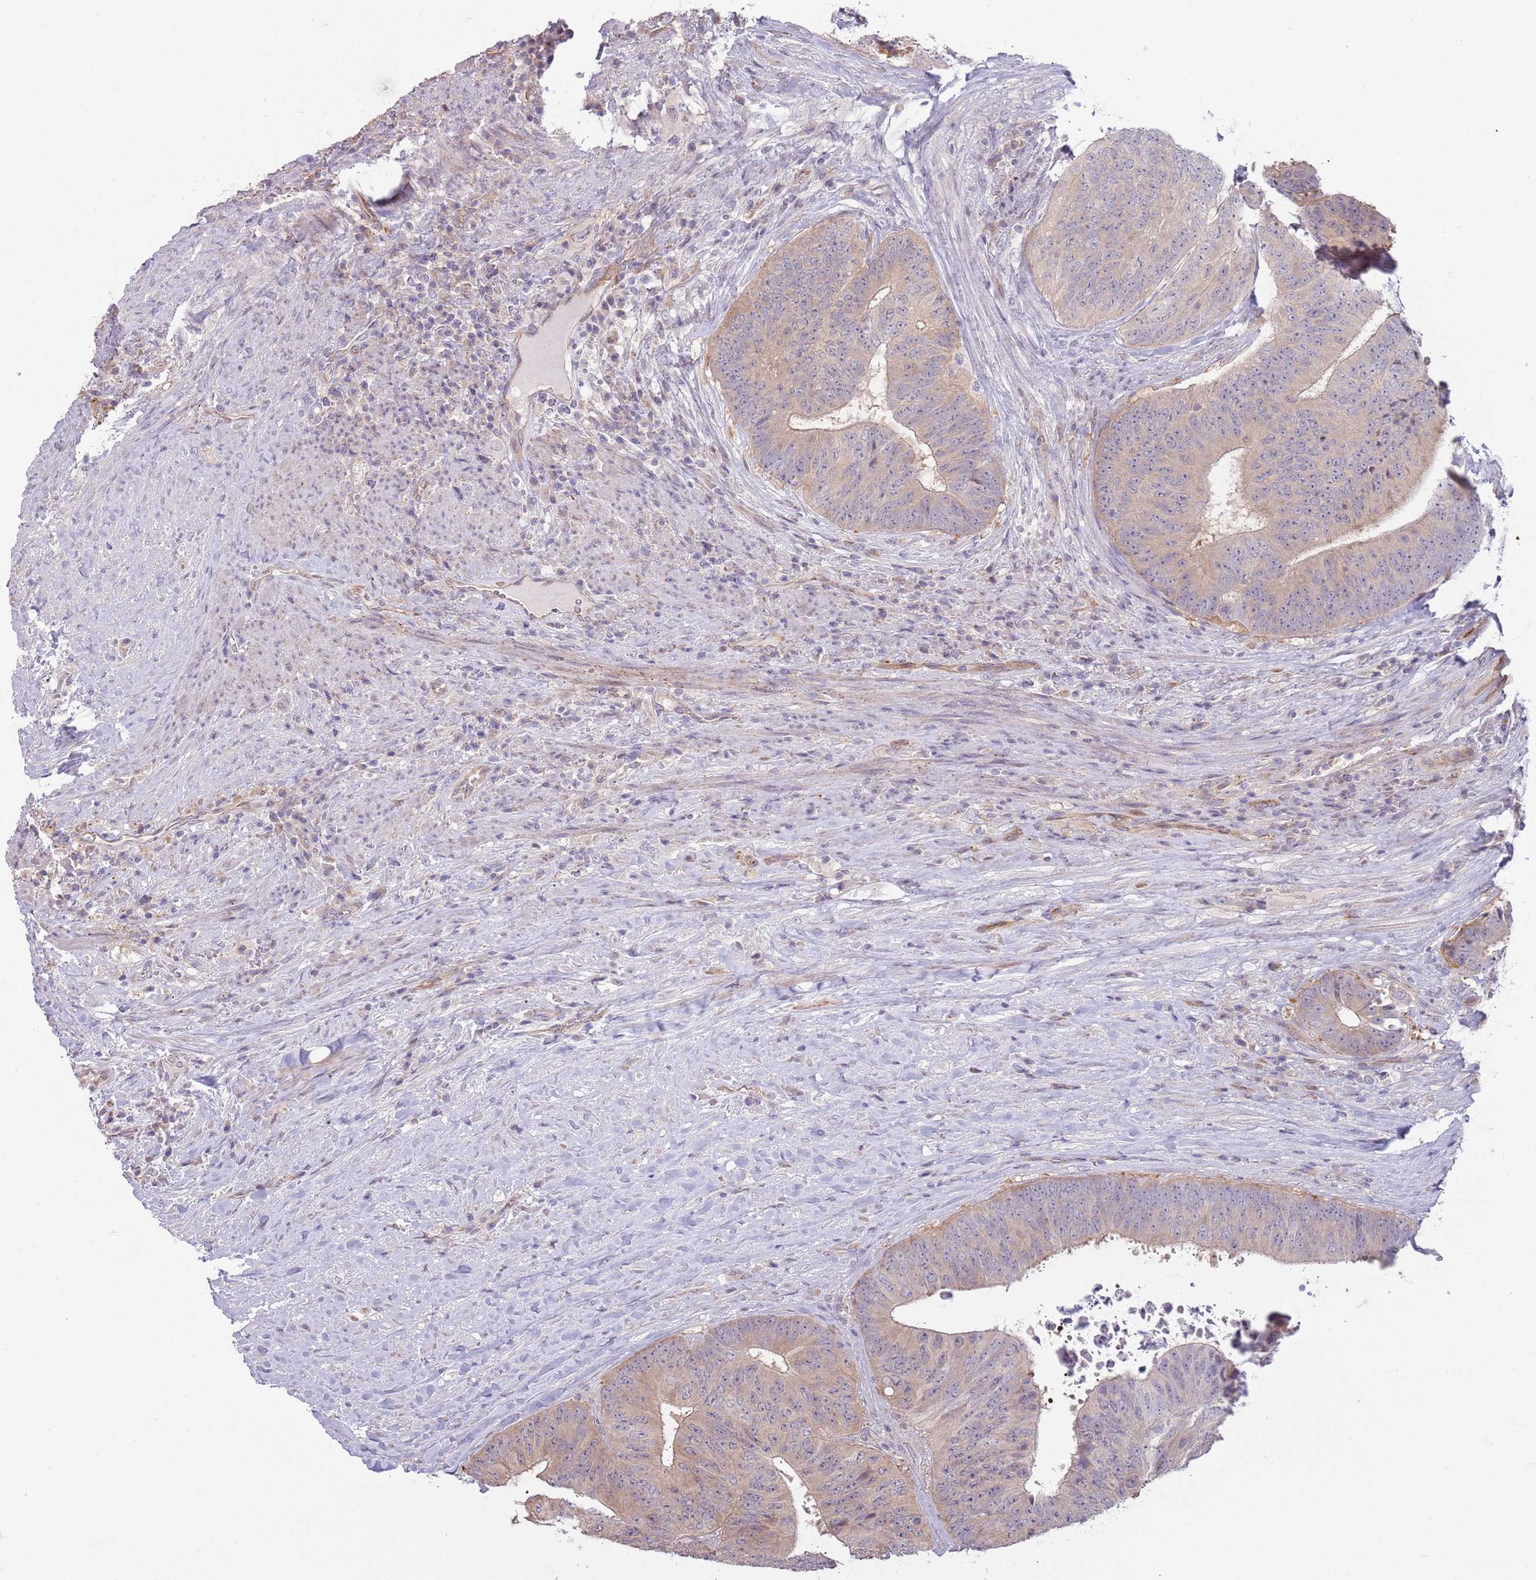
{"staining": {"intensity": "weak", "quantity": "<25%", "location": "cytoplasmic/membranous"}, "tissue": "colorectal cancer", "cell_type": "Tumor cells", "image_type": "cancer", "snomed": [{"axis": "morphology", "description": "Adenocarcinoma, NOS"}, {"axis": "topography", "description": "Rectum"}], "caption": "High magnification brightfield microscopy of adenocarcinoma (colorectal) stained with DAB (3,3'-diaminobenzidine) (brown) and counterstained with hematoxylin (blue): tumor cells show no significant positivity.", "gene": "LDHD", "patient": {"sex": "male", "age": 72}}